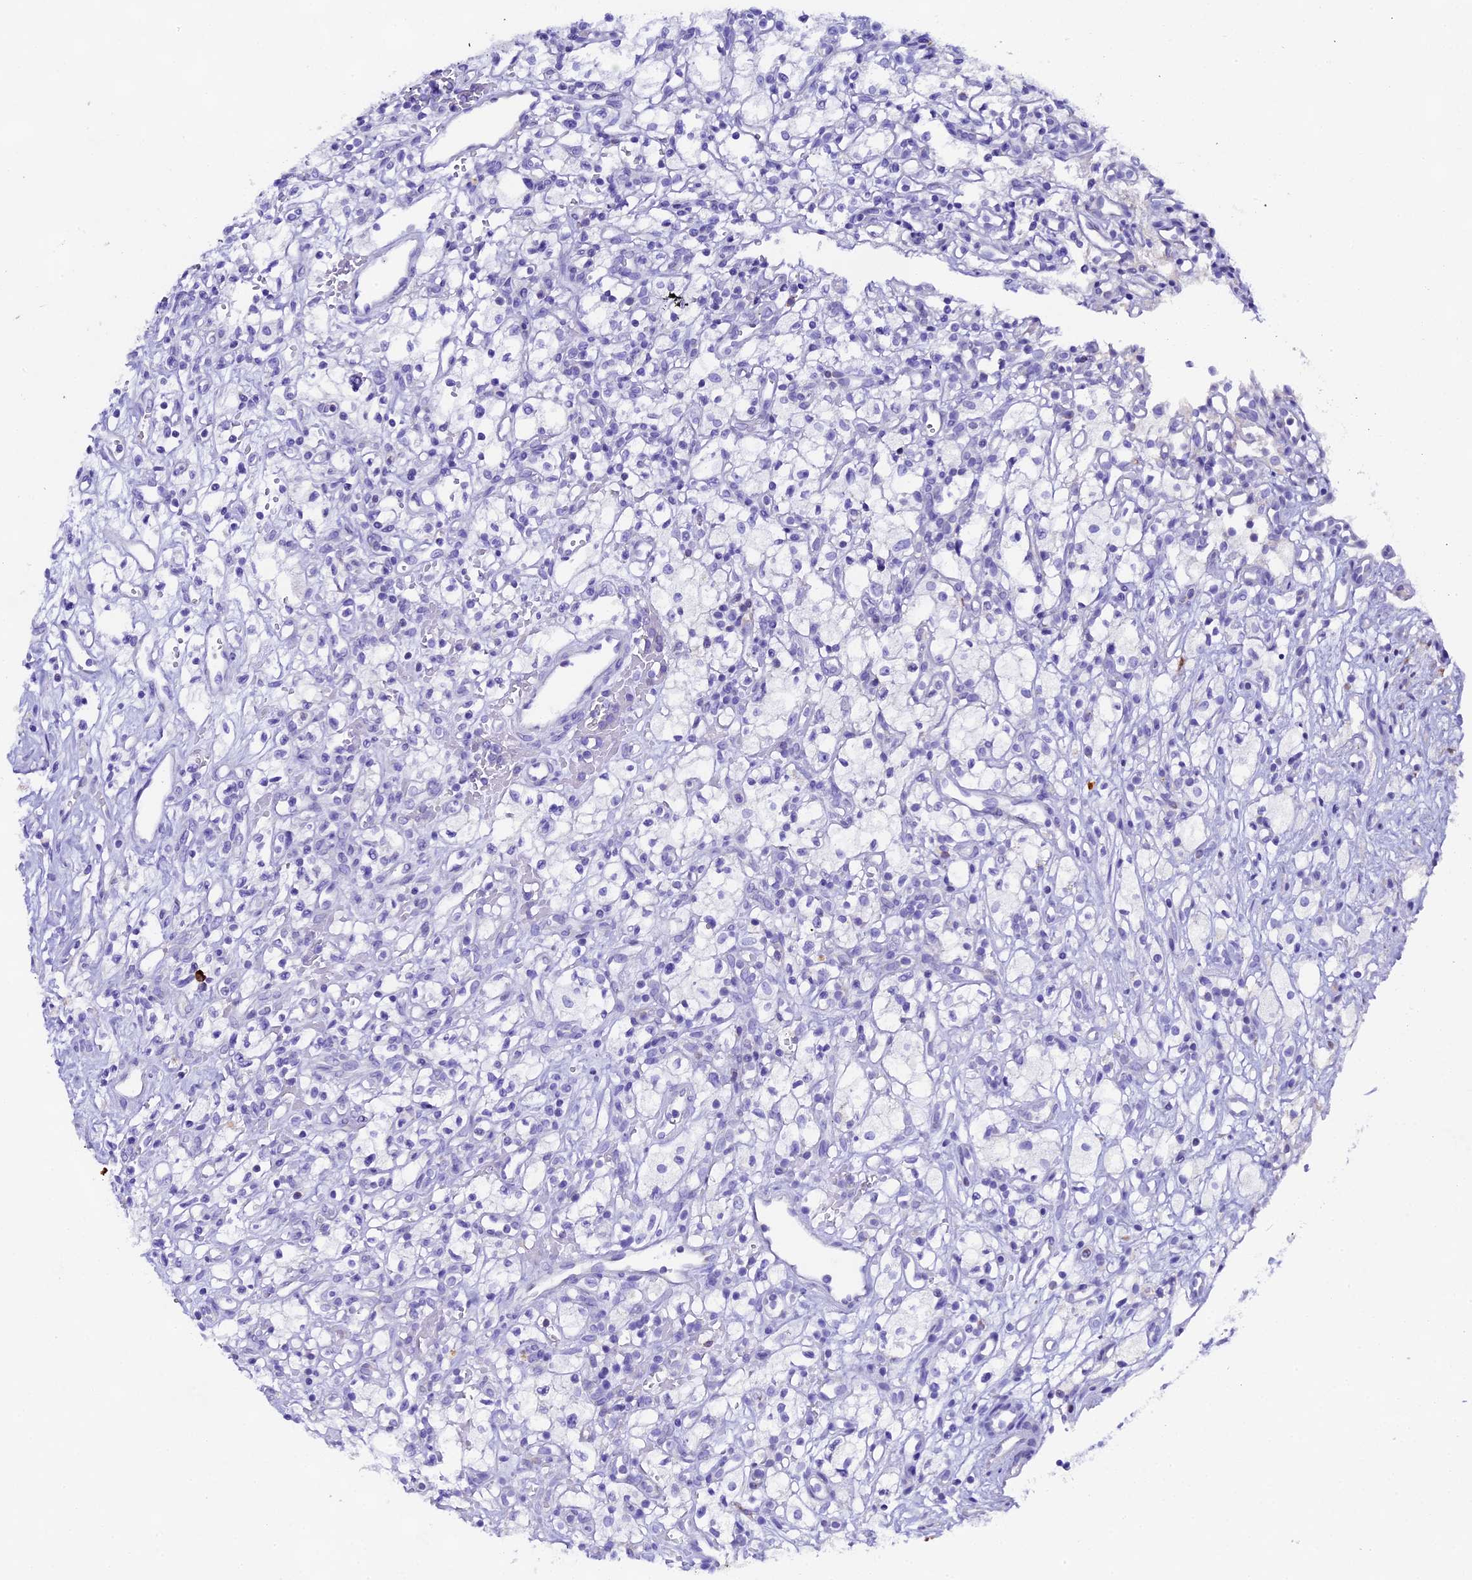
{"staining": {"intensity": "negative", "quantity": "none", "location": "none"}, "tissue": "renal cancer", "cell_type": "Tumor cells", "image_type": "cancer", "snomed": [{"axis": "morphology", "description": "Adenocarcinoma, NOS"}, {"axis": "topography", "description": "Kidney"}], "caption": "Tumor cells are negative for protein expression in human renal cancer (adenocarcinoma).", "gene": "FKBP11", "patient": {"sex": "male", "age": 59}}